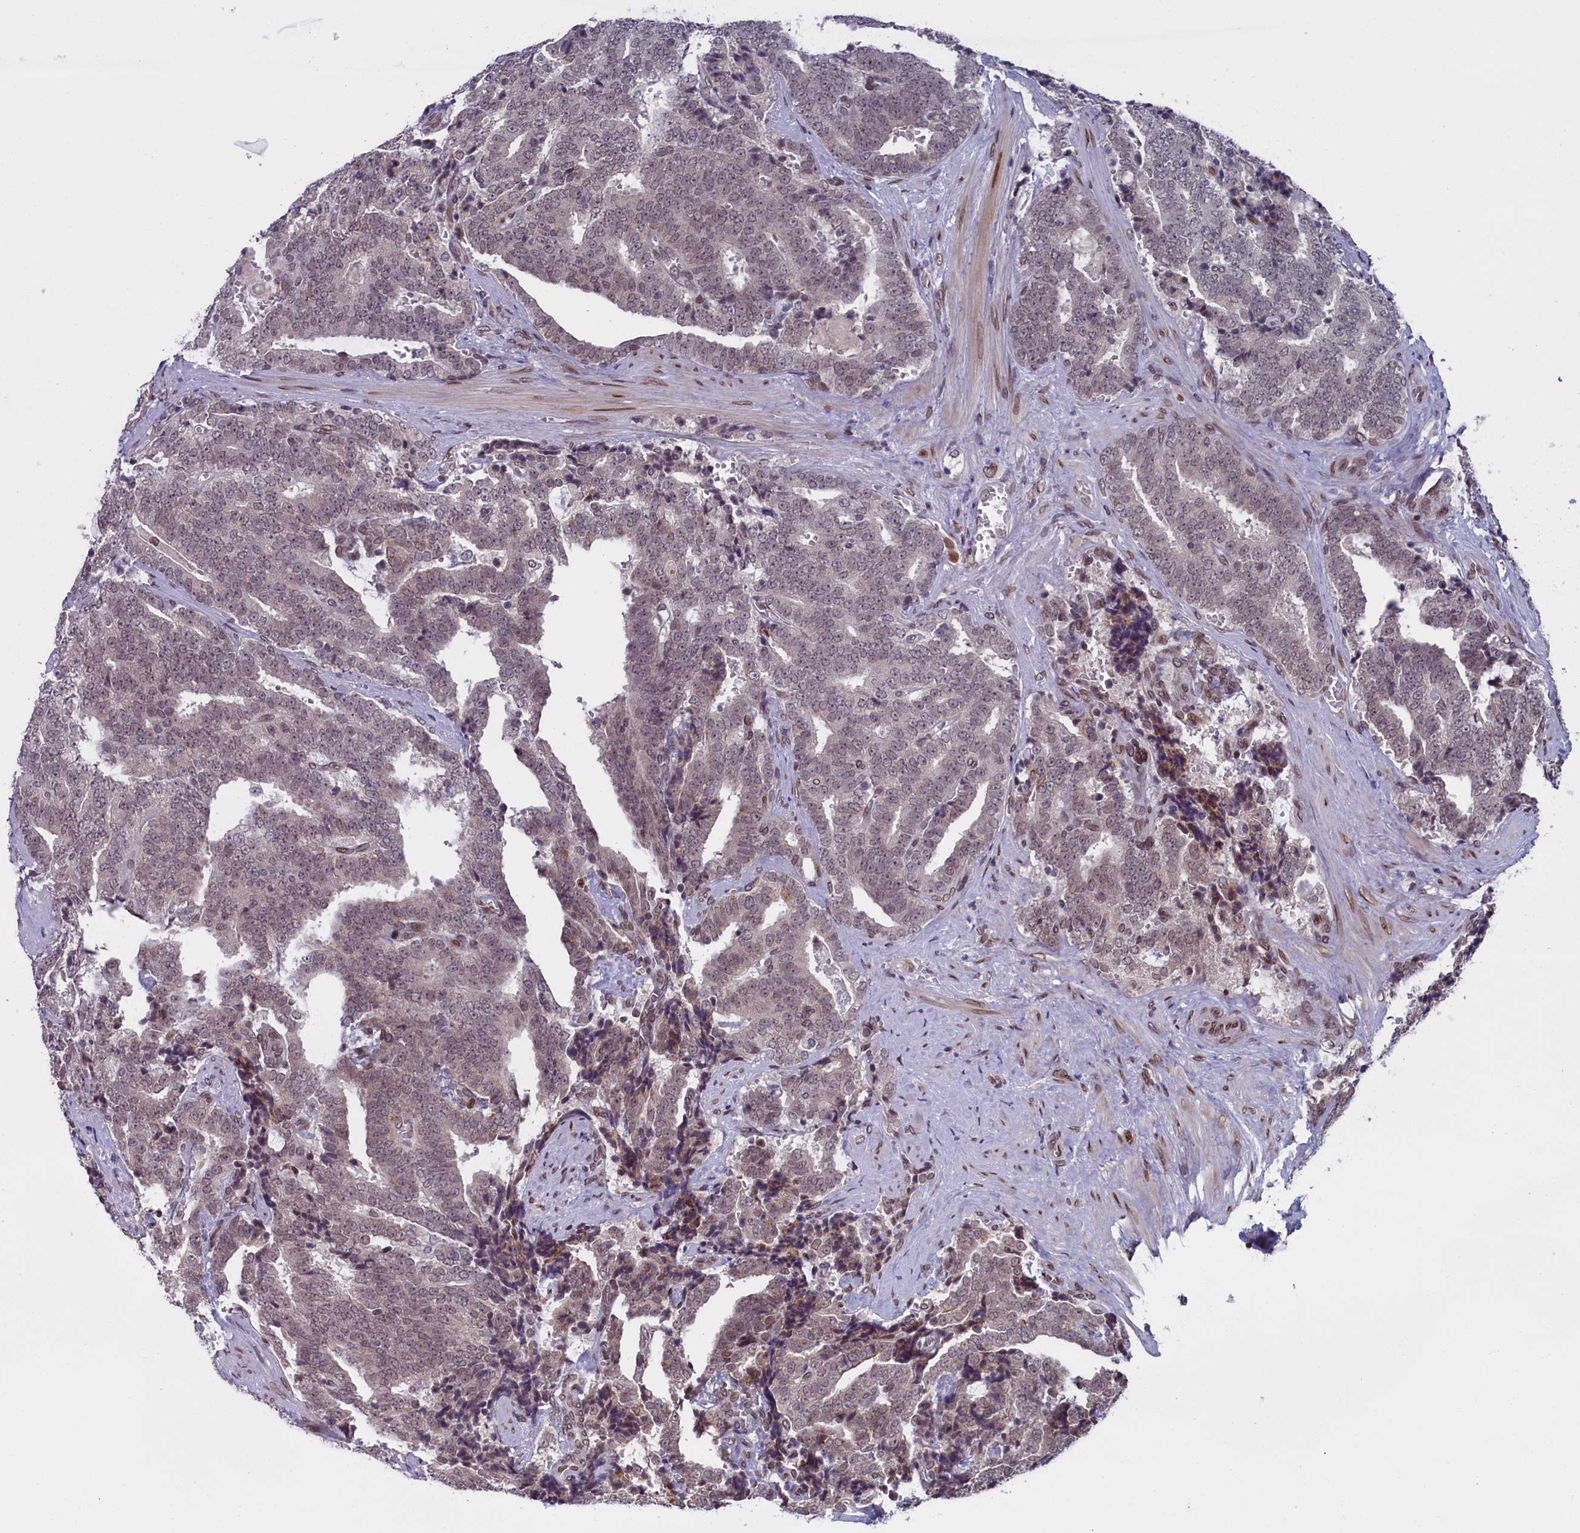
{"staining": {"intensity": "weak", "quantity": "25%-75%", "location": "nuclear"}, "tissue": "prostate cancer", "cell_type": "Tumor cells", "image_type": "cancer", "snomed": [{"axis": "morphology", "description": "Adenocarcinoma, High grade"}, {"axis": "topography", "description": "Prostate and seminal vesicle, NOS"}], "caption": "Immunohistochemistry (IHC) of human prostate cancer reveals low levels of weak nuclear positivity in approximately 25%-75% of tumor cells.", "gene": "GPSM1", "patient": {"sex": "male", "age": 67}}